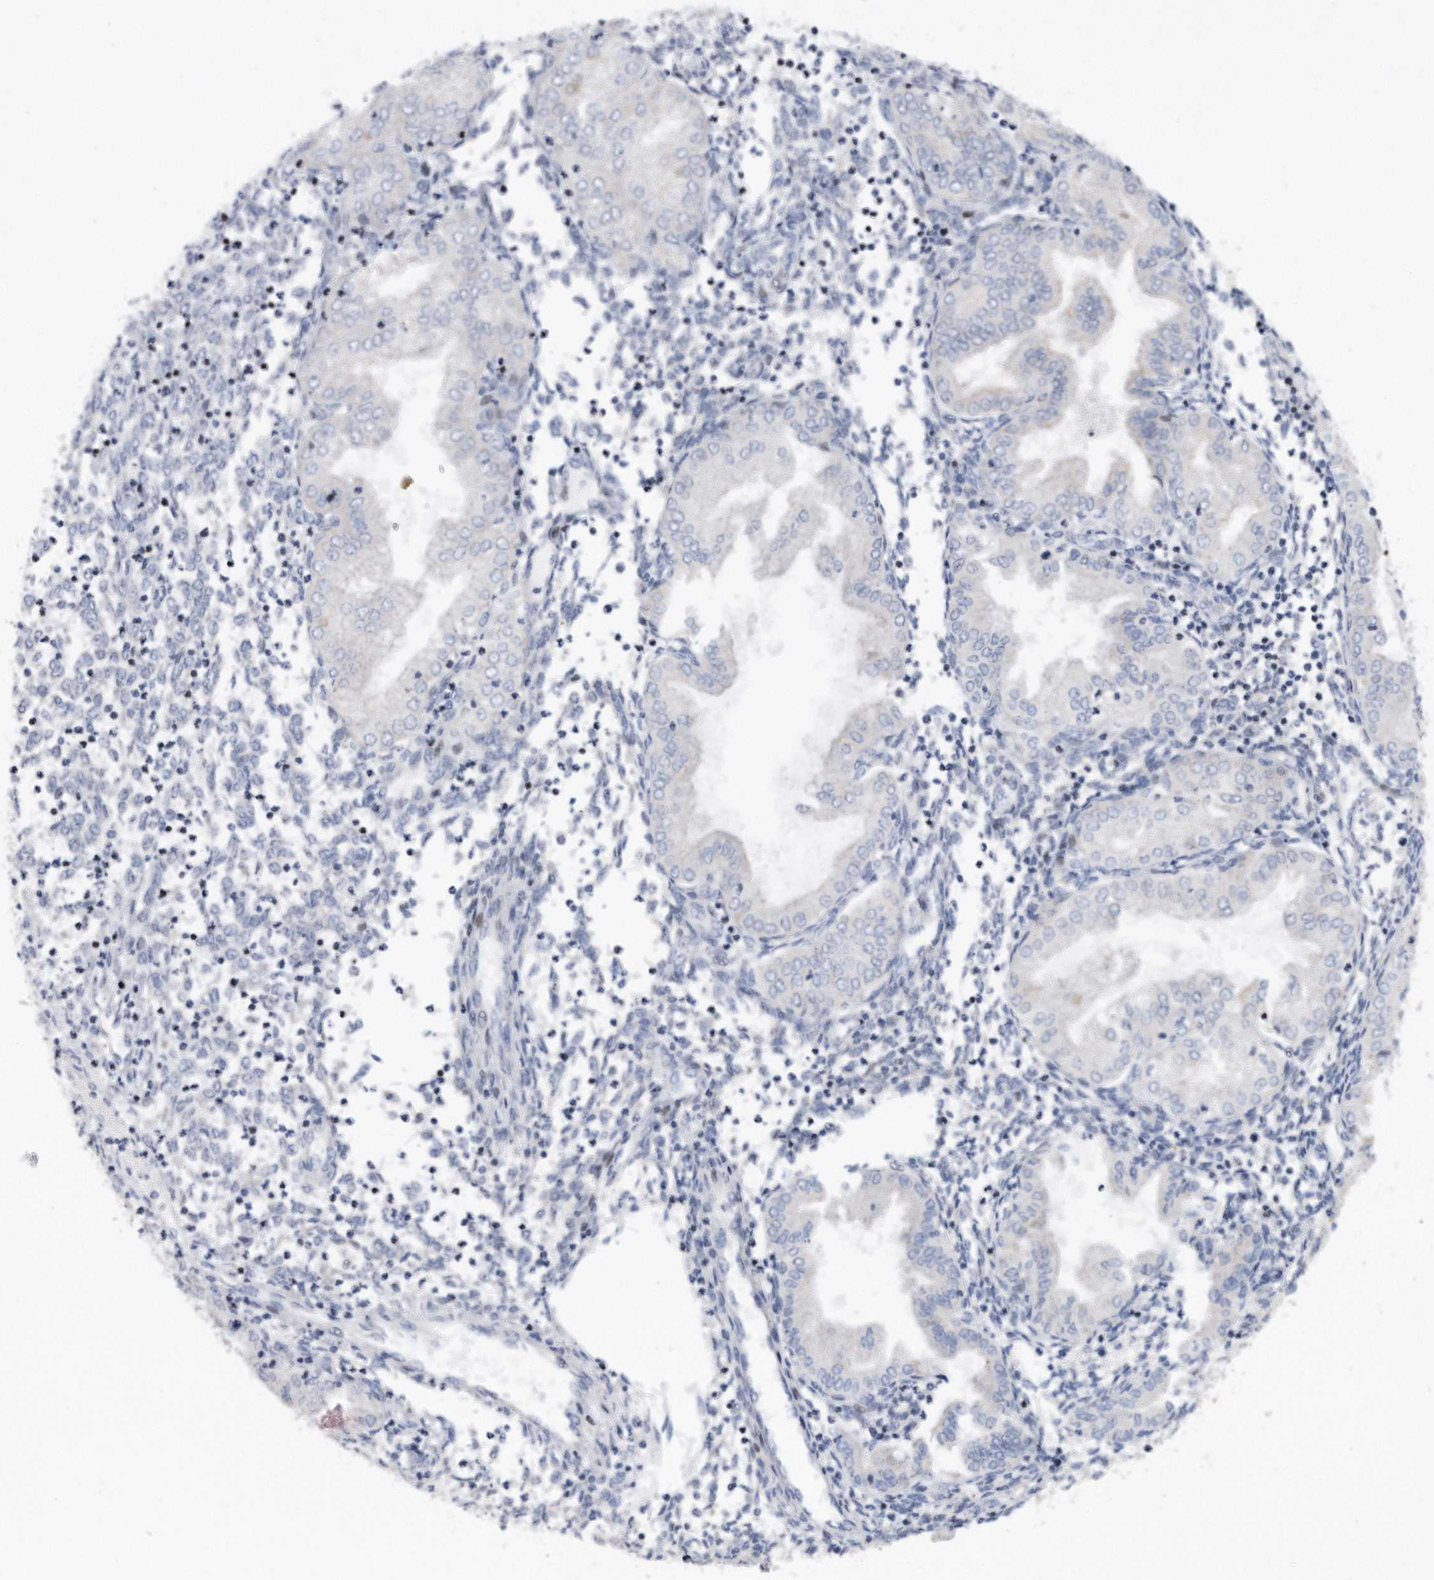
{"staining": {"intensity": "negative", "quantity": "none", "location": "none"}, "tissue": "endometrium", "cell_type": "Cells in endometrial stroma", "image_type": "normal", "snomed": [{"axis": "morphology", "description": "Normal tissue, NOS"}, {"axis": "topography", "description": "Endometrium"}], "caption": "A photomicrograph of endometrium stained for a protein displays no brown staining in cells in endometrial stroma.", "gene": "CDH12", "patient": {"sex": "female", "age": 53}}